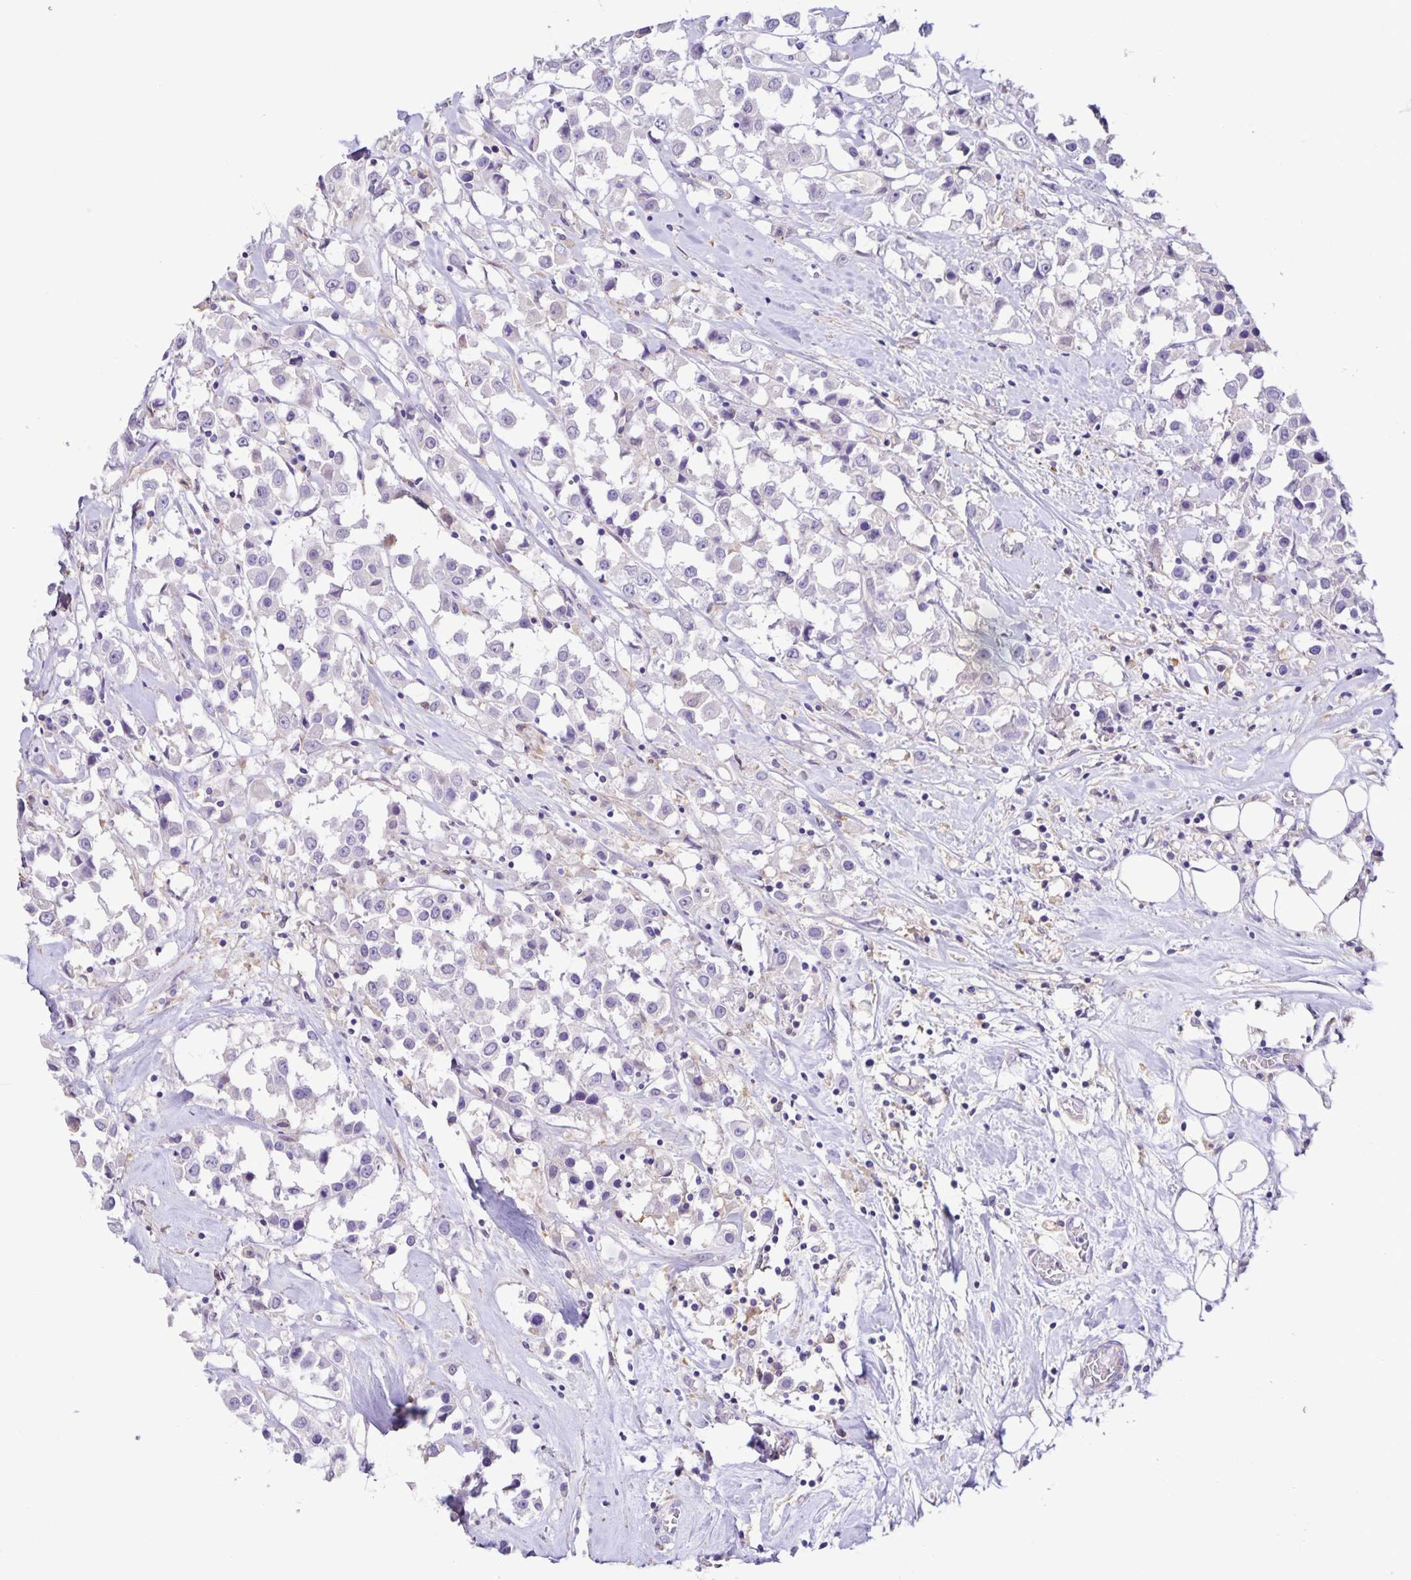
{"staining": {"intensity": "negative", "quantity": "none", "location": "none"}, "tissue": "breast cancer", "cell_type": "Tumor cells", "image_type": "cancer", "snomed": [{"axis": "morphology", "description": "Duct carcinoma"}, {"axis": "topography", "description": "Breast"}], "caption": "DAB immunohistochemical staining of human invasive ductal carcinoma (breast) exhibits no significant expression in tumor cells. Nuclei are stained in blue.", "gene": "BOLL", "patient": {"sex": "female", "age": 61}}